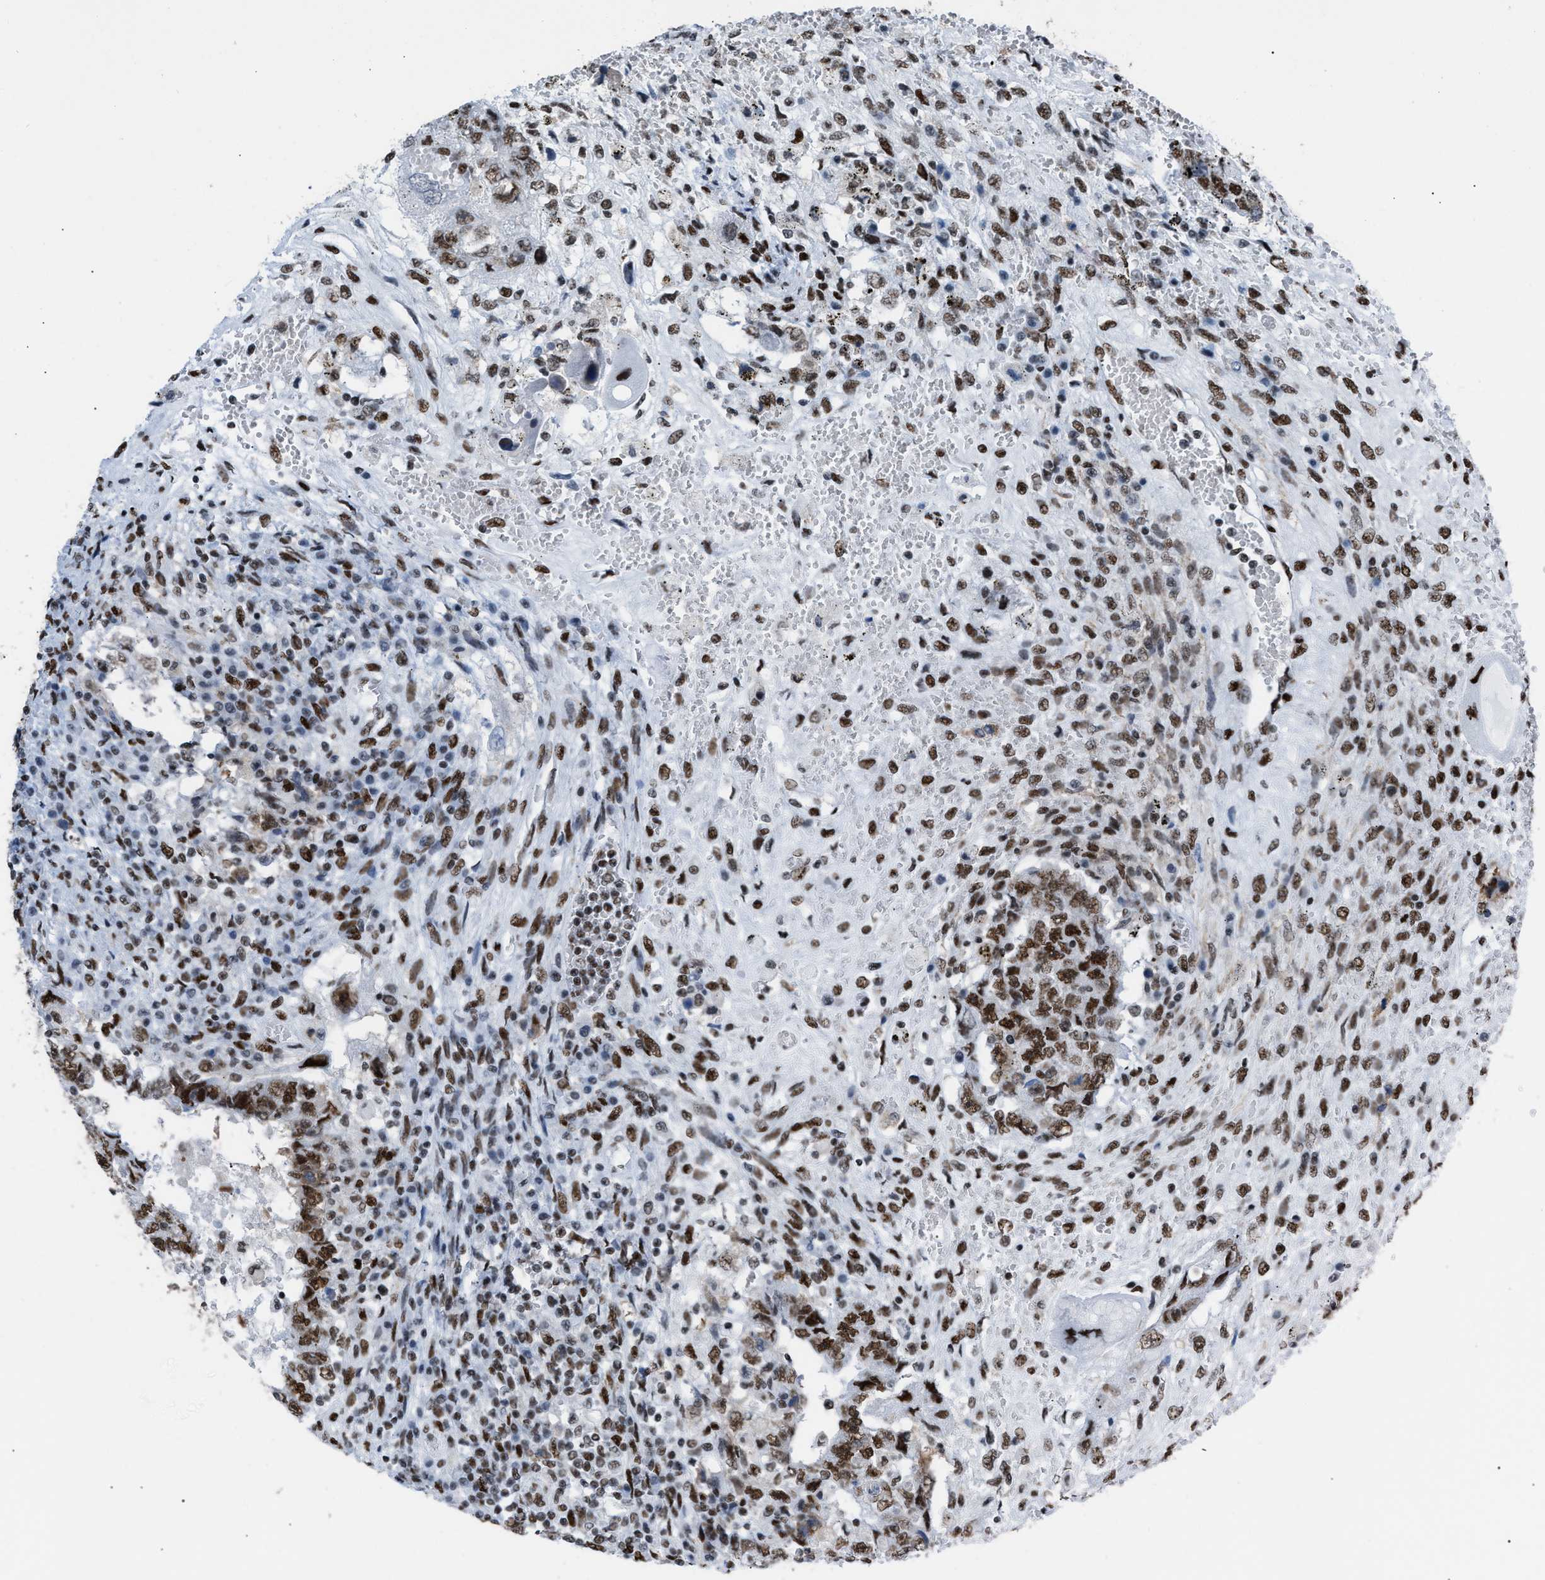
{"staining": {"intensity": "strong", "quantity": ">75%", "location": "nuclear"}, "tissue": "testis cancer", "cell_type": "Tumor cells", "image_type": "cancer", "snomed": [{"axis": "morphology", "description": "Carcinoma, Embryonal, NOS"}, {"axis": "topography", "description": "Testis"}], "caption": "Embryonal carcinoma (testis) stained with DAB (3,3'-diaminobenzidine) IHC shows high levels of strong nuclear positivity in approximately >75% of tumor cells.", "gene": "CCAR2", "patient": {"sex": "male", "age": 26}}